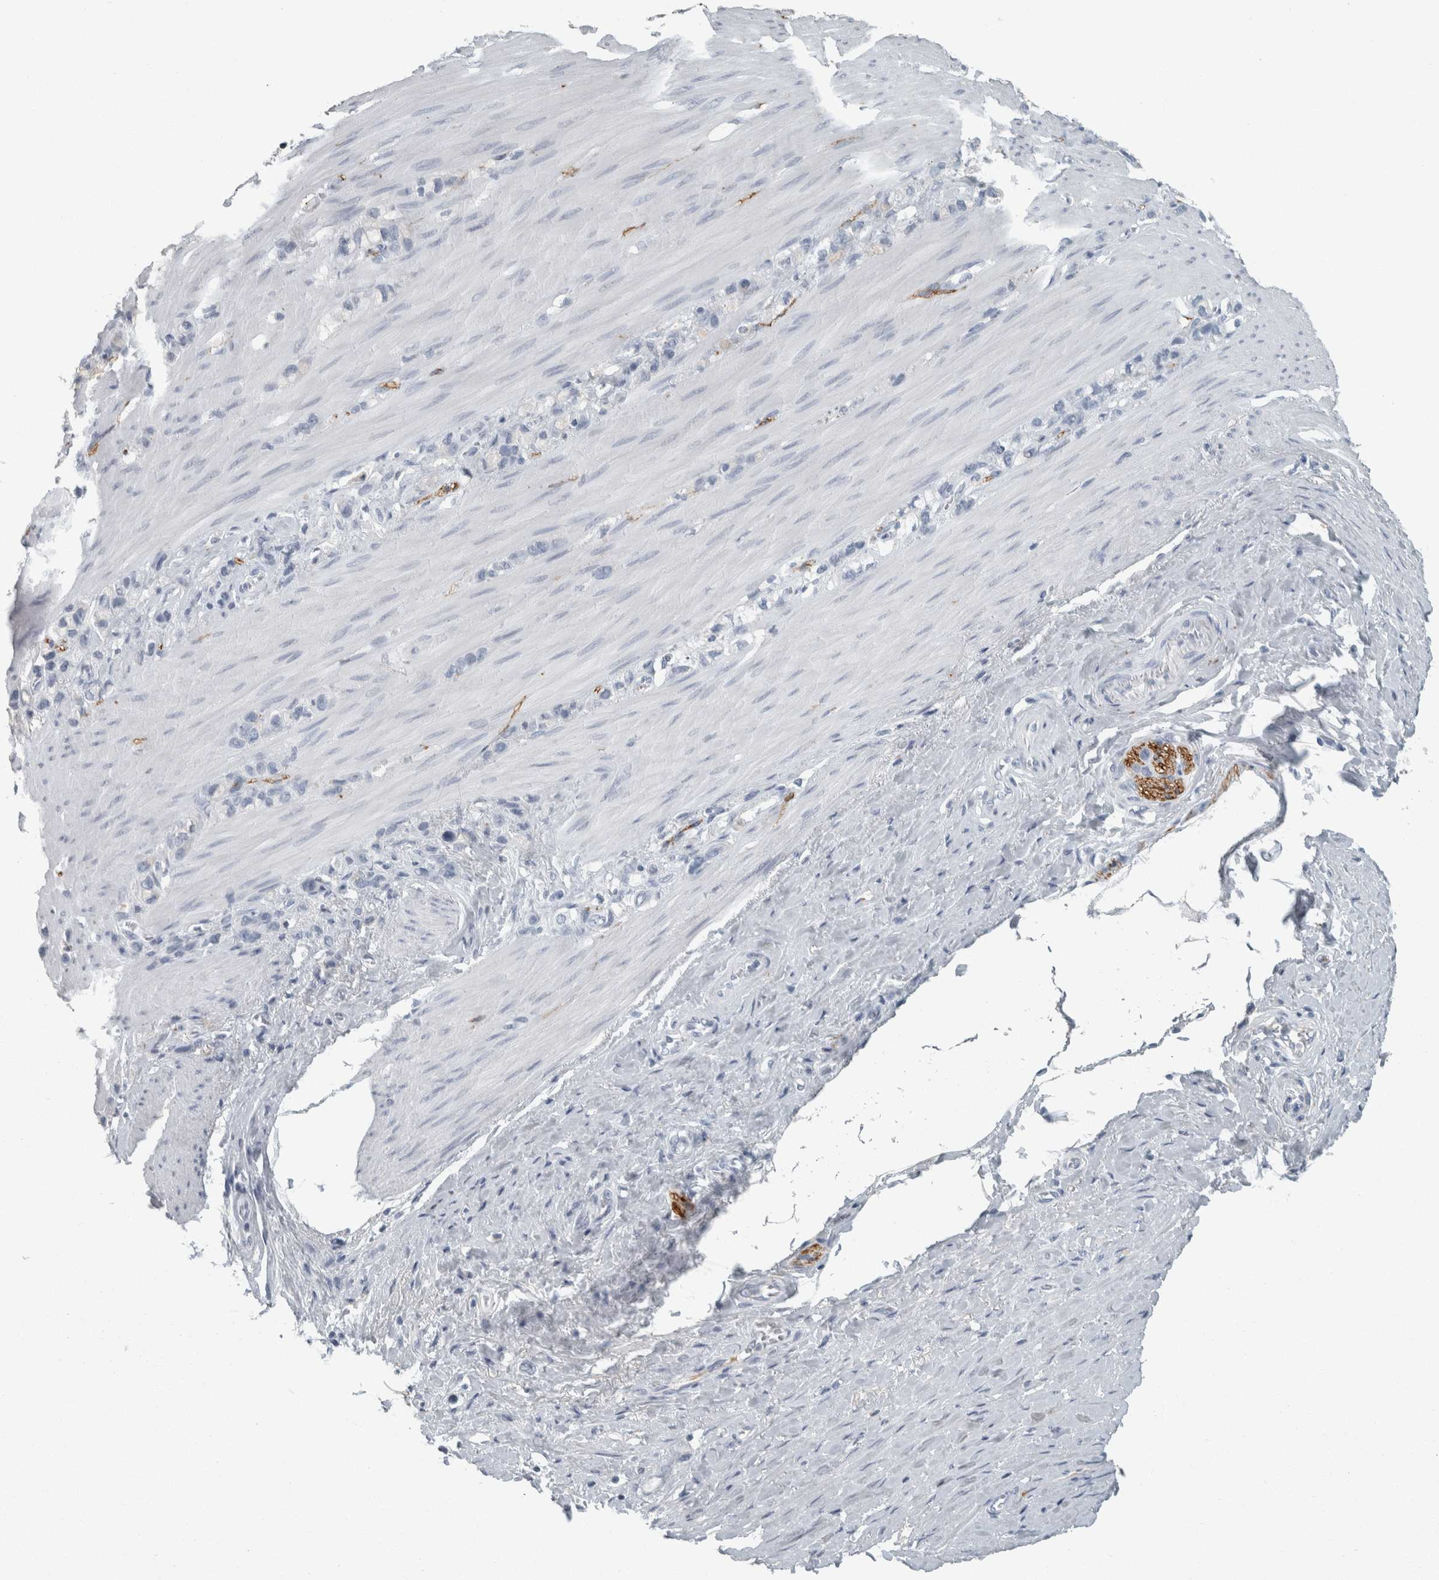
{"staining": {"intensity": "negative", "quantity": "none", "location": "none"}, "tissue": "stomach cancer", "cell_type": "Tumor cells", "image_type": "cancer", "snomed": [{"axis": "morphology", "description": "Normal tissue, NOS"}, {"axis": "morphology", "description": "Adenocarcinoma, NOS"}, {"axis": "morphology", "description": "Adenocarcinoma, High grade"}, {"axis": "topography", "description": "Stomach, upper"}, {"axis": "topography", "description": "Stomach"}], "caption": "Tumor cells show no significant protein staining in stomach cancer (adenocarcinoma (high-grade)). The staining was performed using DAB (3,3'-diaminobenzidine) to visualize the protein expression in brown, while the nuclei were stained in blue with hematoxylin (Magnification: 20x).", "gene": "CHL1", "patient": {"sex": "female", "age": 65}}